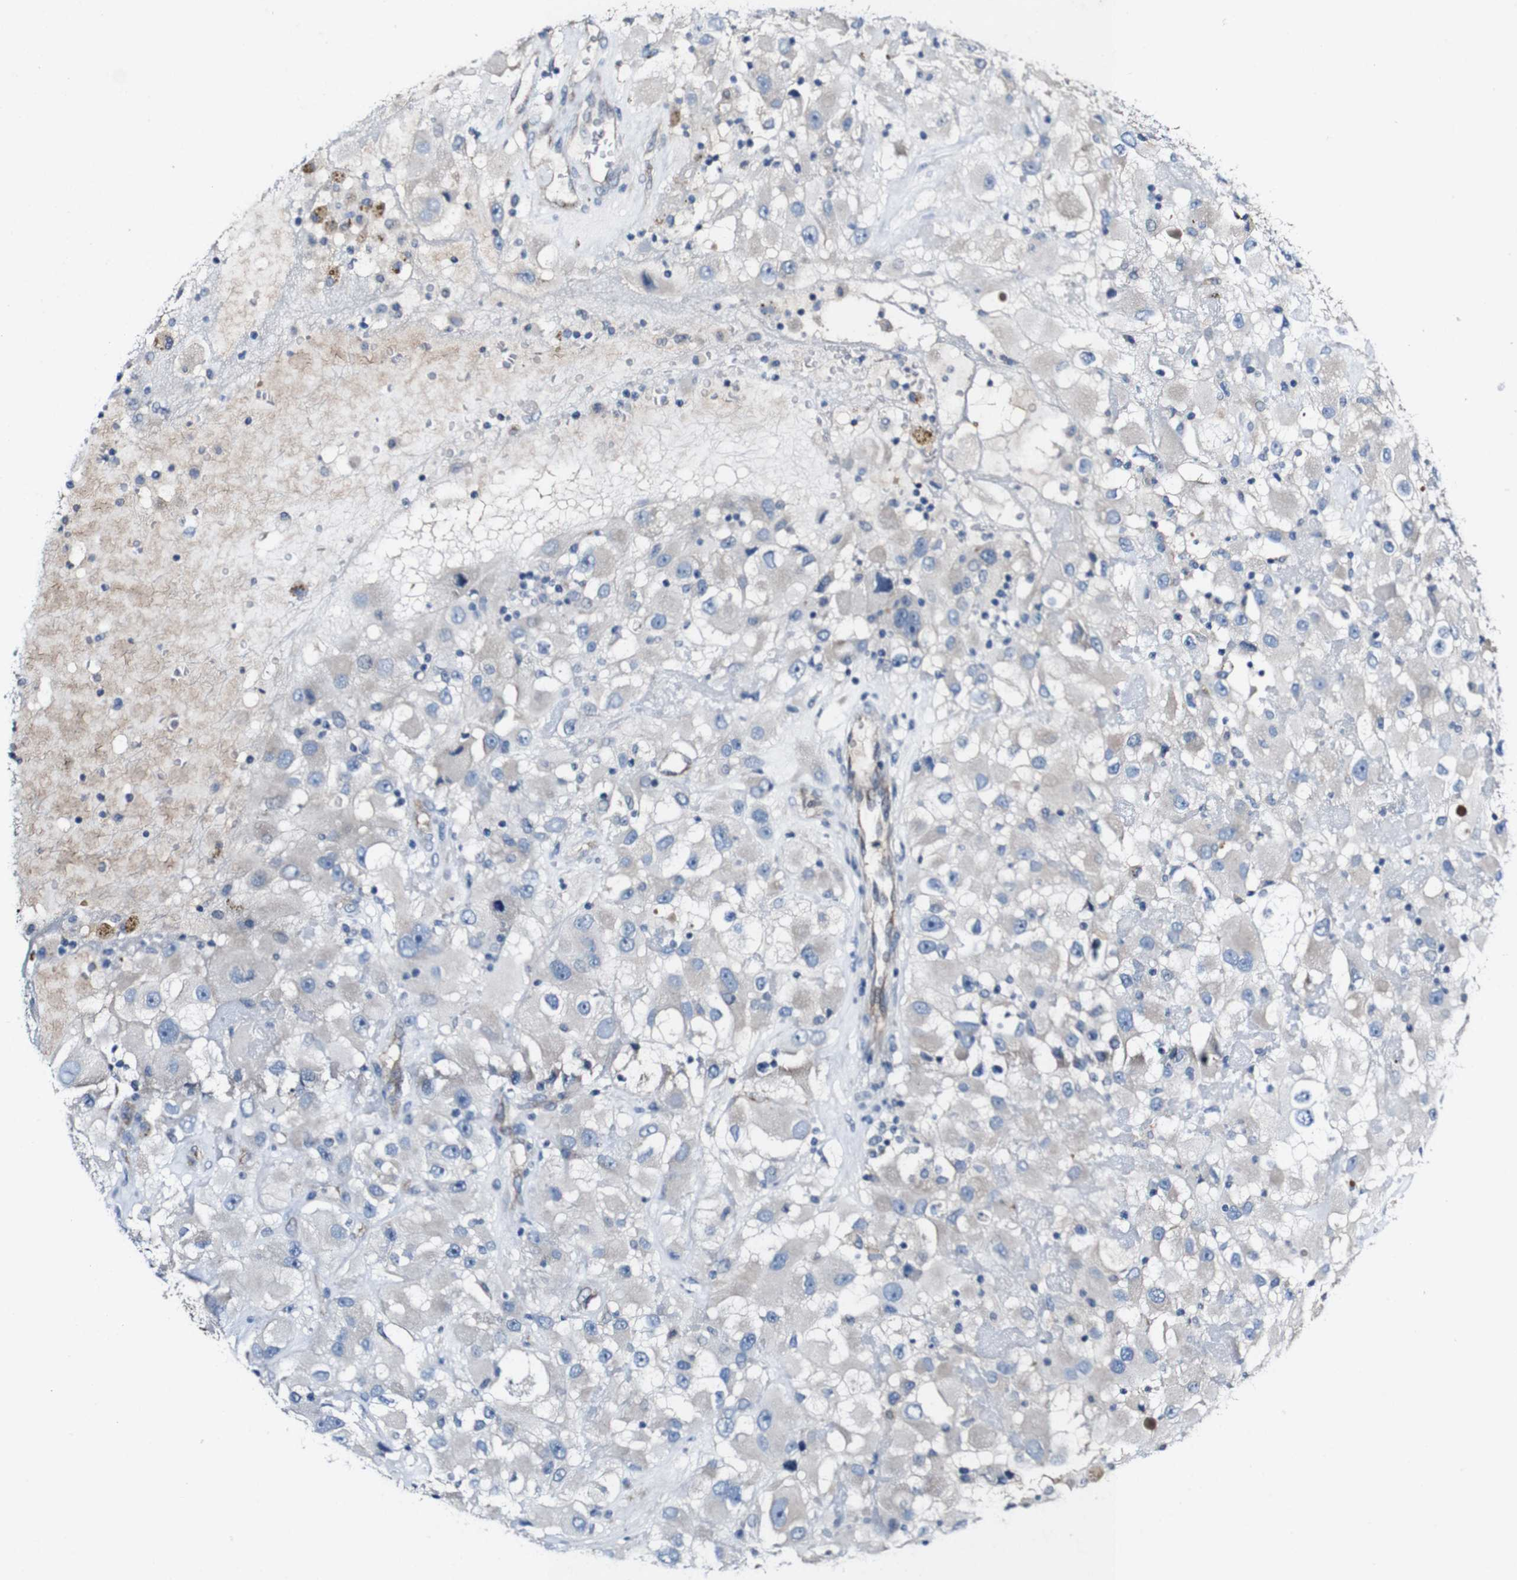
{"staining": {"intensity": "negative", "quantity": "none", "location": "none"}, "tissue": "renal cancer", "cell_type": "Tumor cells", "image_type": "cancer", "snomed": [{"axis": "morphology", "description": "Adenocarcinoma, NOS"}, {"axis": "topography", "description": "Kidney"}], "caption": "Tumor cells show no significant expression in renal adenocarcinoma.", "gene": "GRAMD1A", "patient": {"sex": "female", "age": 52}}